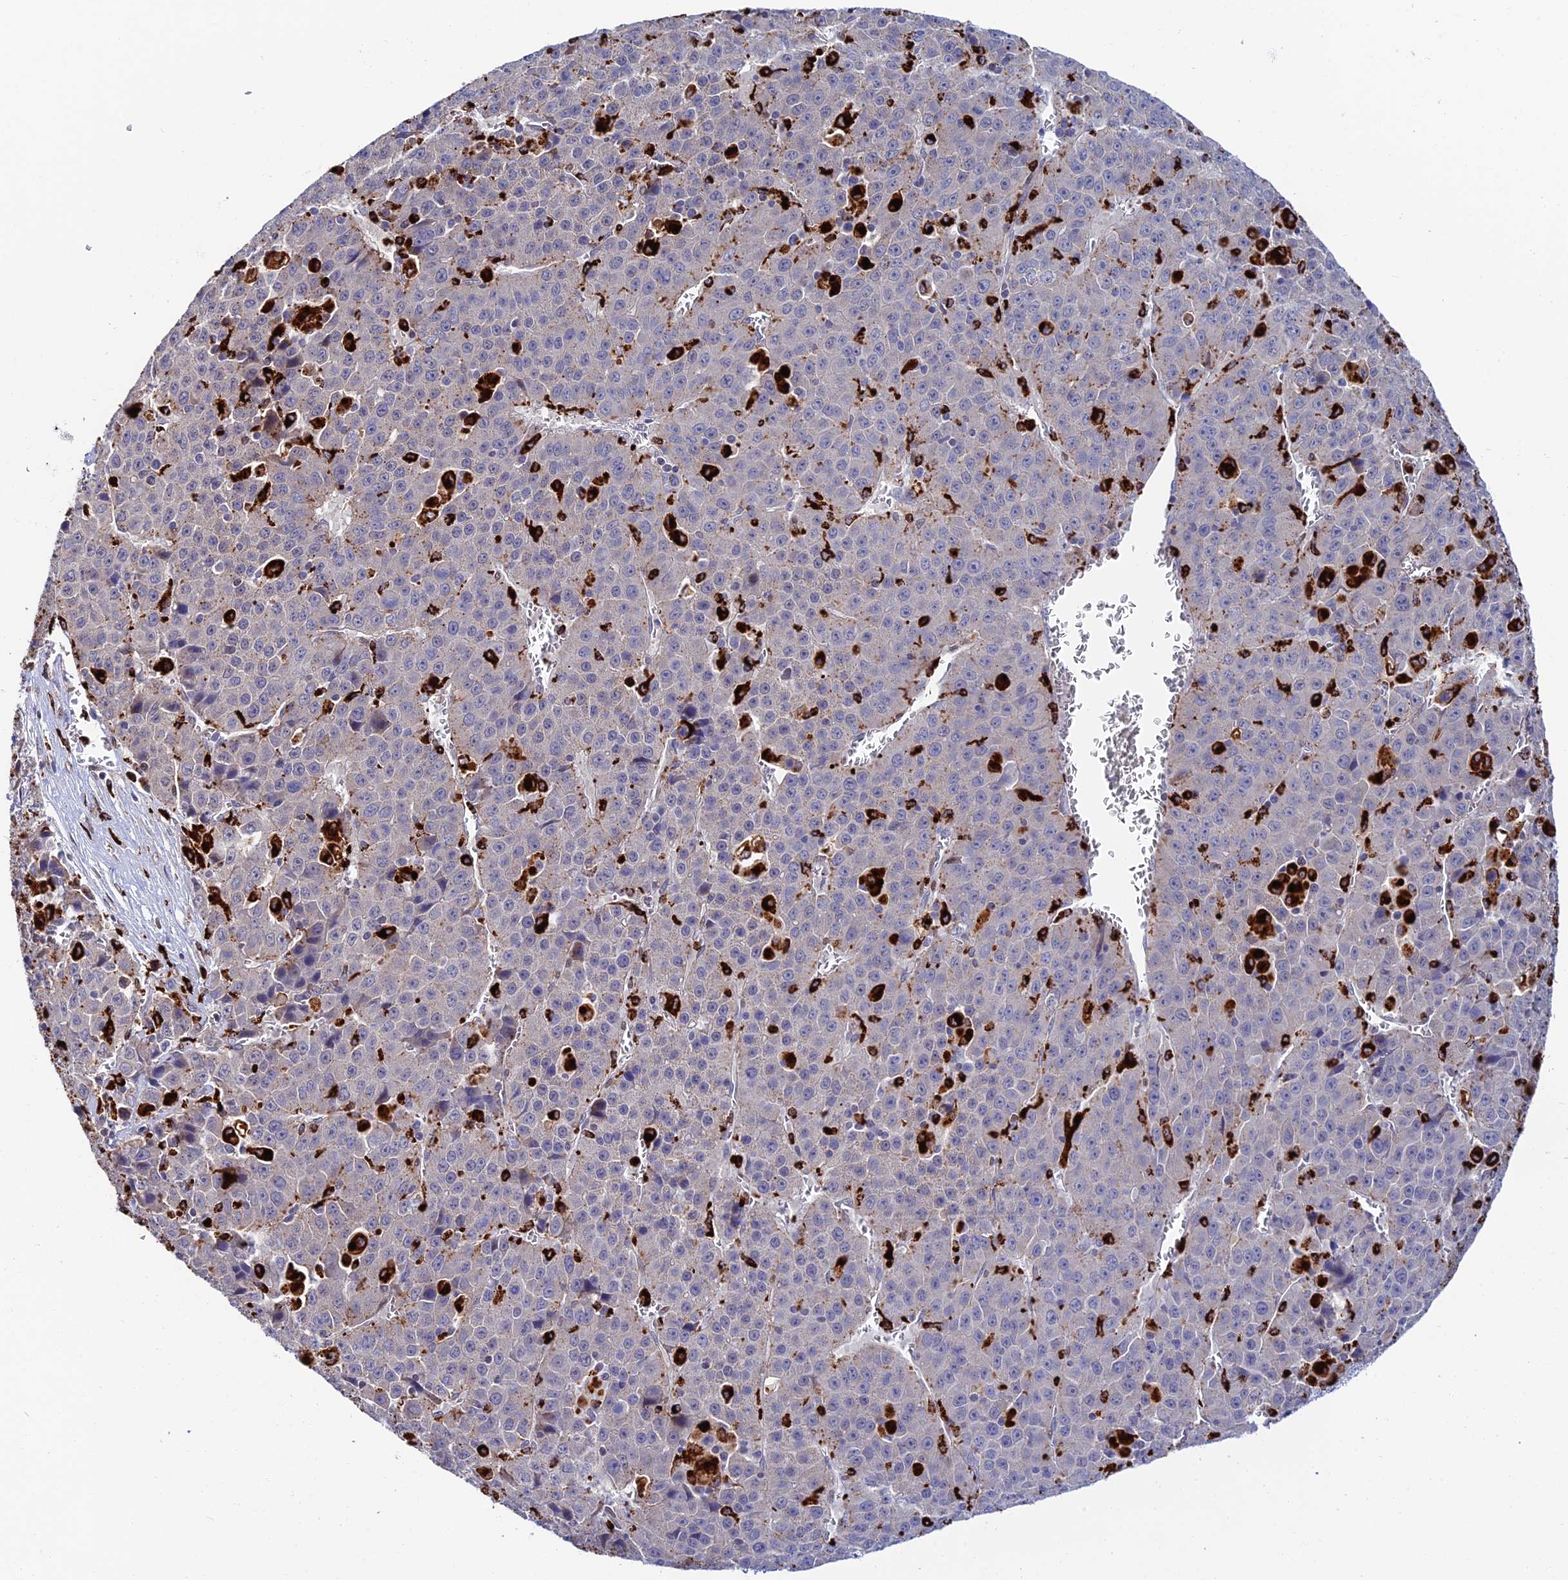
{"staining": {"intensity": "negative", "quantity": "none", "location": "none"}, "tissue": "liver cancer", "cell_type": "Tumor cells", "image_type": "cancer", "snomed": [{"axis": "morphology", "description": "Carcinoma, Hepatocellular, NOS"}, {"axis": "topography", "description": "Liver"}], "caption": "Immunohistochemical staining of human liver hepatocellular carcinoma demonstrates no significant staining in tumor cells.", "gene": "HIC1", "patient": {"sex": "female", "age": 53}}